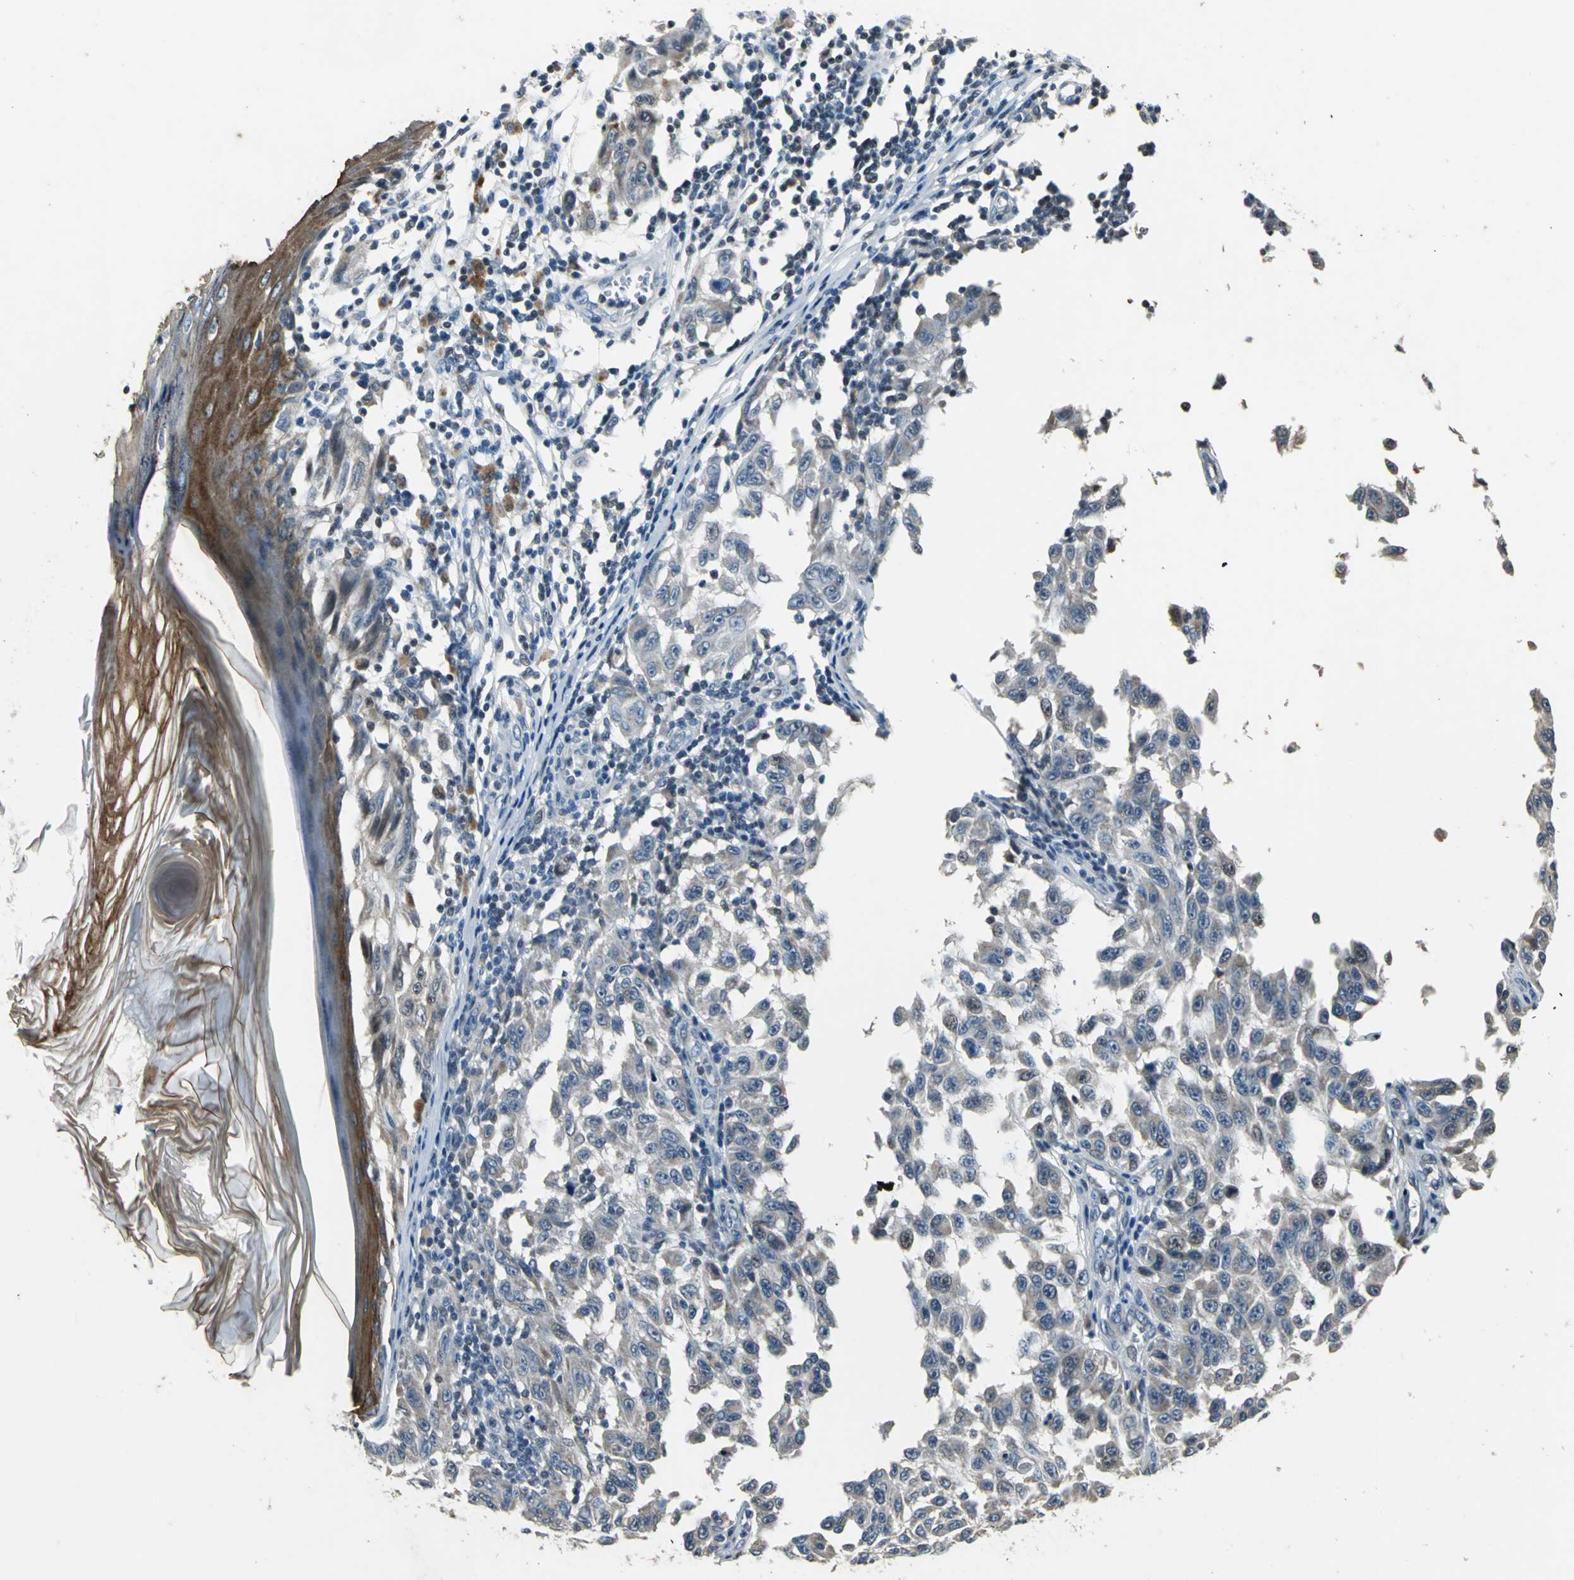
{"staining": {"intensity": "weak", "quantity": "25%-75%", "location": "cytoplasmic/membranous"}, "tissue": "melanoma", "cell_type": "Tumor cells", "image_type": "cancer", "snomed": [{"axis": "morphology", "description": "Malignant melanoma, NOS"}, {"axis": "topography", "description": "Skin"}], "caption": "IHC staining of malignant melanoma, which displays low levels of weak cytoplasmic/membranous expression in about 25%-75% of tumor cells indicating weak cytoplasmic/membranous protein expression. The staining was performed using DAB (3,3'-diaminobenzidine) (brown) for protein detection and nuclei were counterstained in hematoxylin (blue).", "gene": "JADE3", "patient": {"sex": "male", "age": 30}}